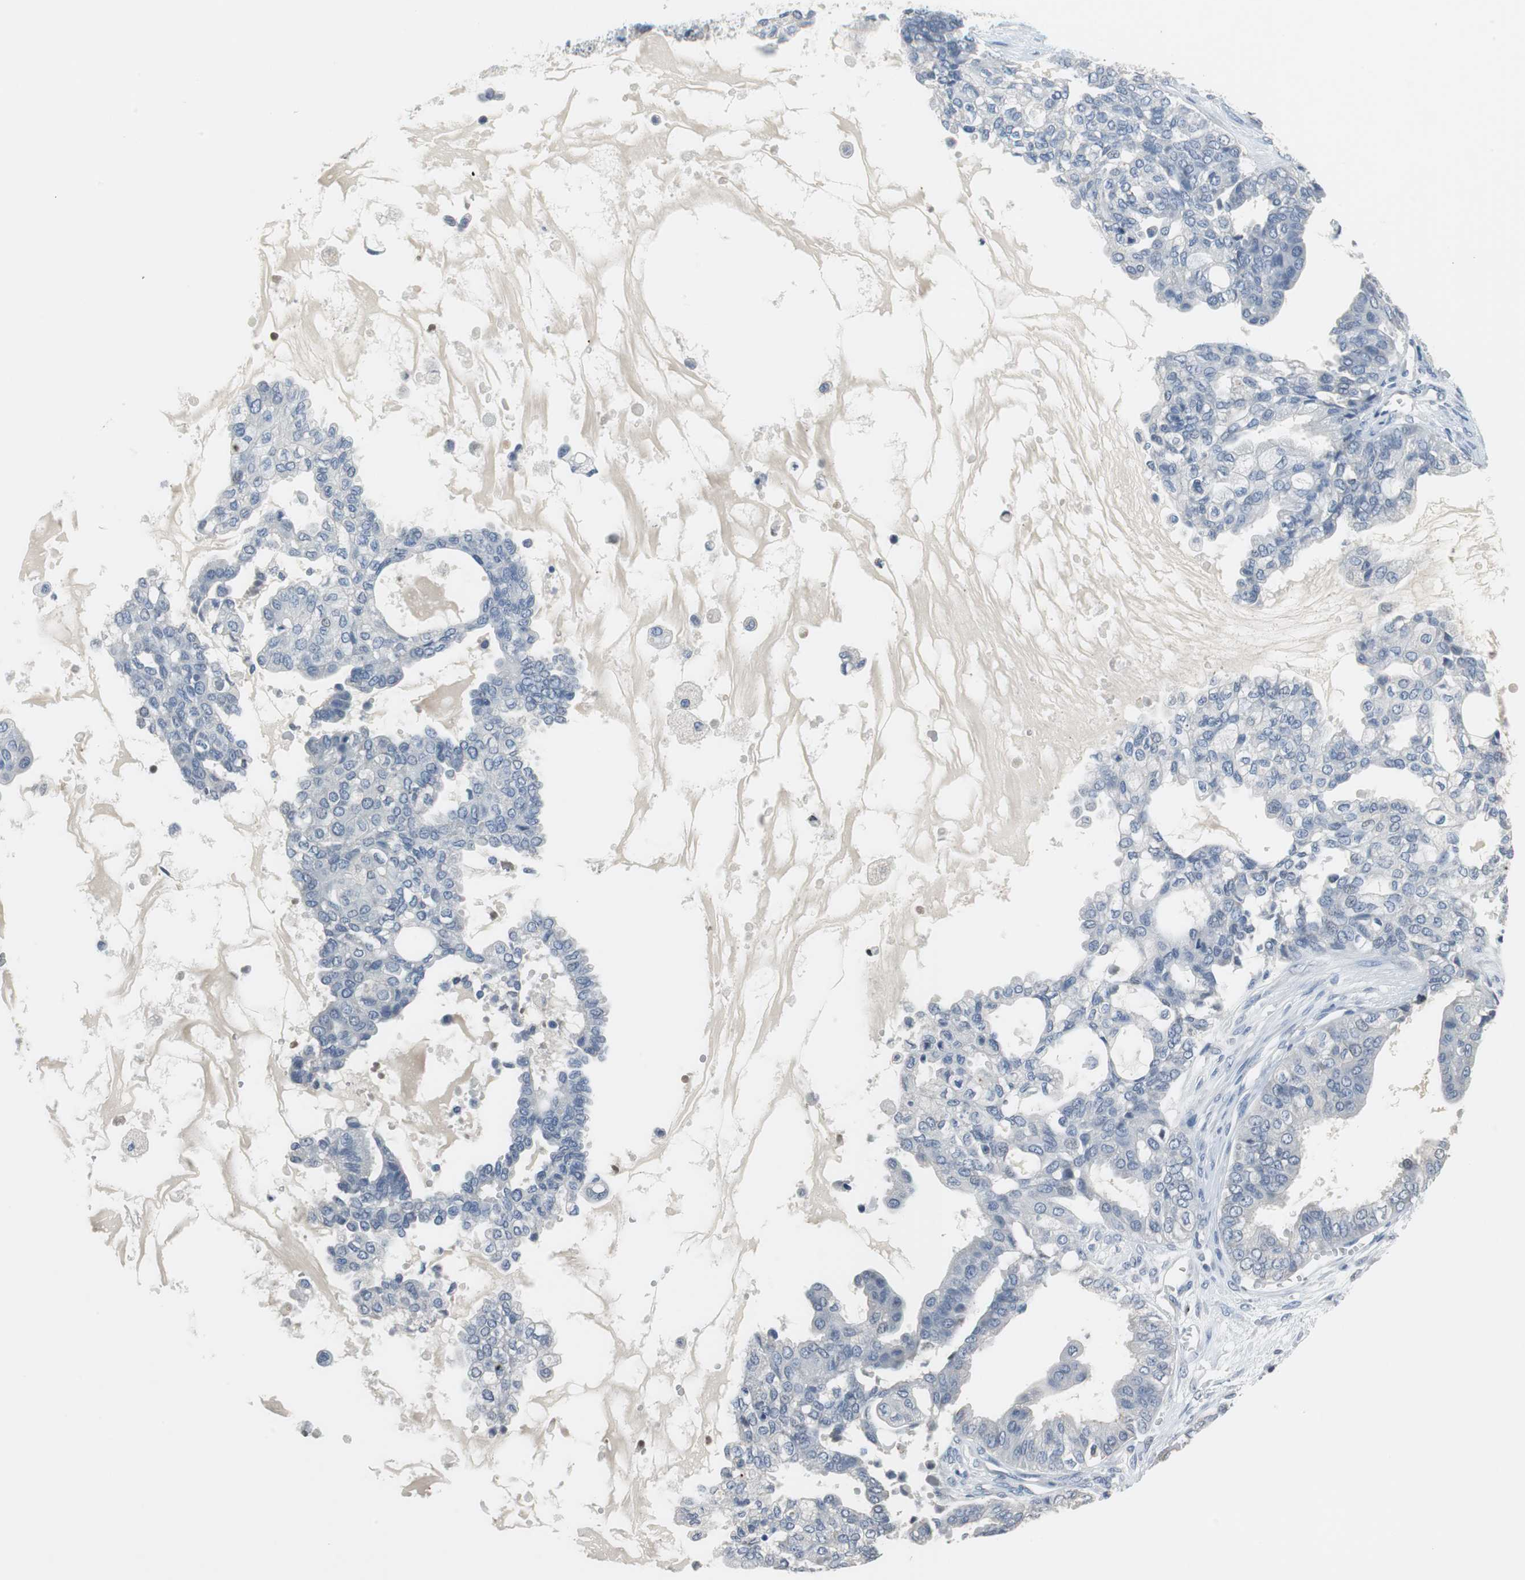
{"staining": {"intensity": "negative", "quantity": "none", "location": "none"}, "tissue": "ovarian cancer", "cell_type": "Tumor cells", "image_type": "cancer", "snomed": [{"axis": "morphology", "description": "Carcinoma, NOS"}, {"axis": "morphology", "description": "Carcinoma, endometroid"}, {"axis": "topography", "description": "Ovary"}], "caption": "Tumor cells show no significant protein positivity in carcinoma (ovarian).", "gene": "MUC7", "patient": {"sex": "female", "age": 50}}